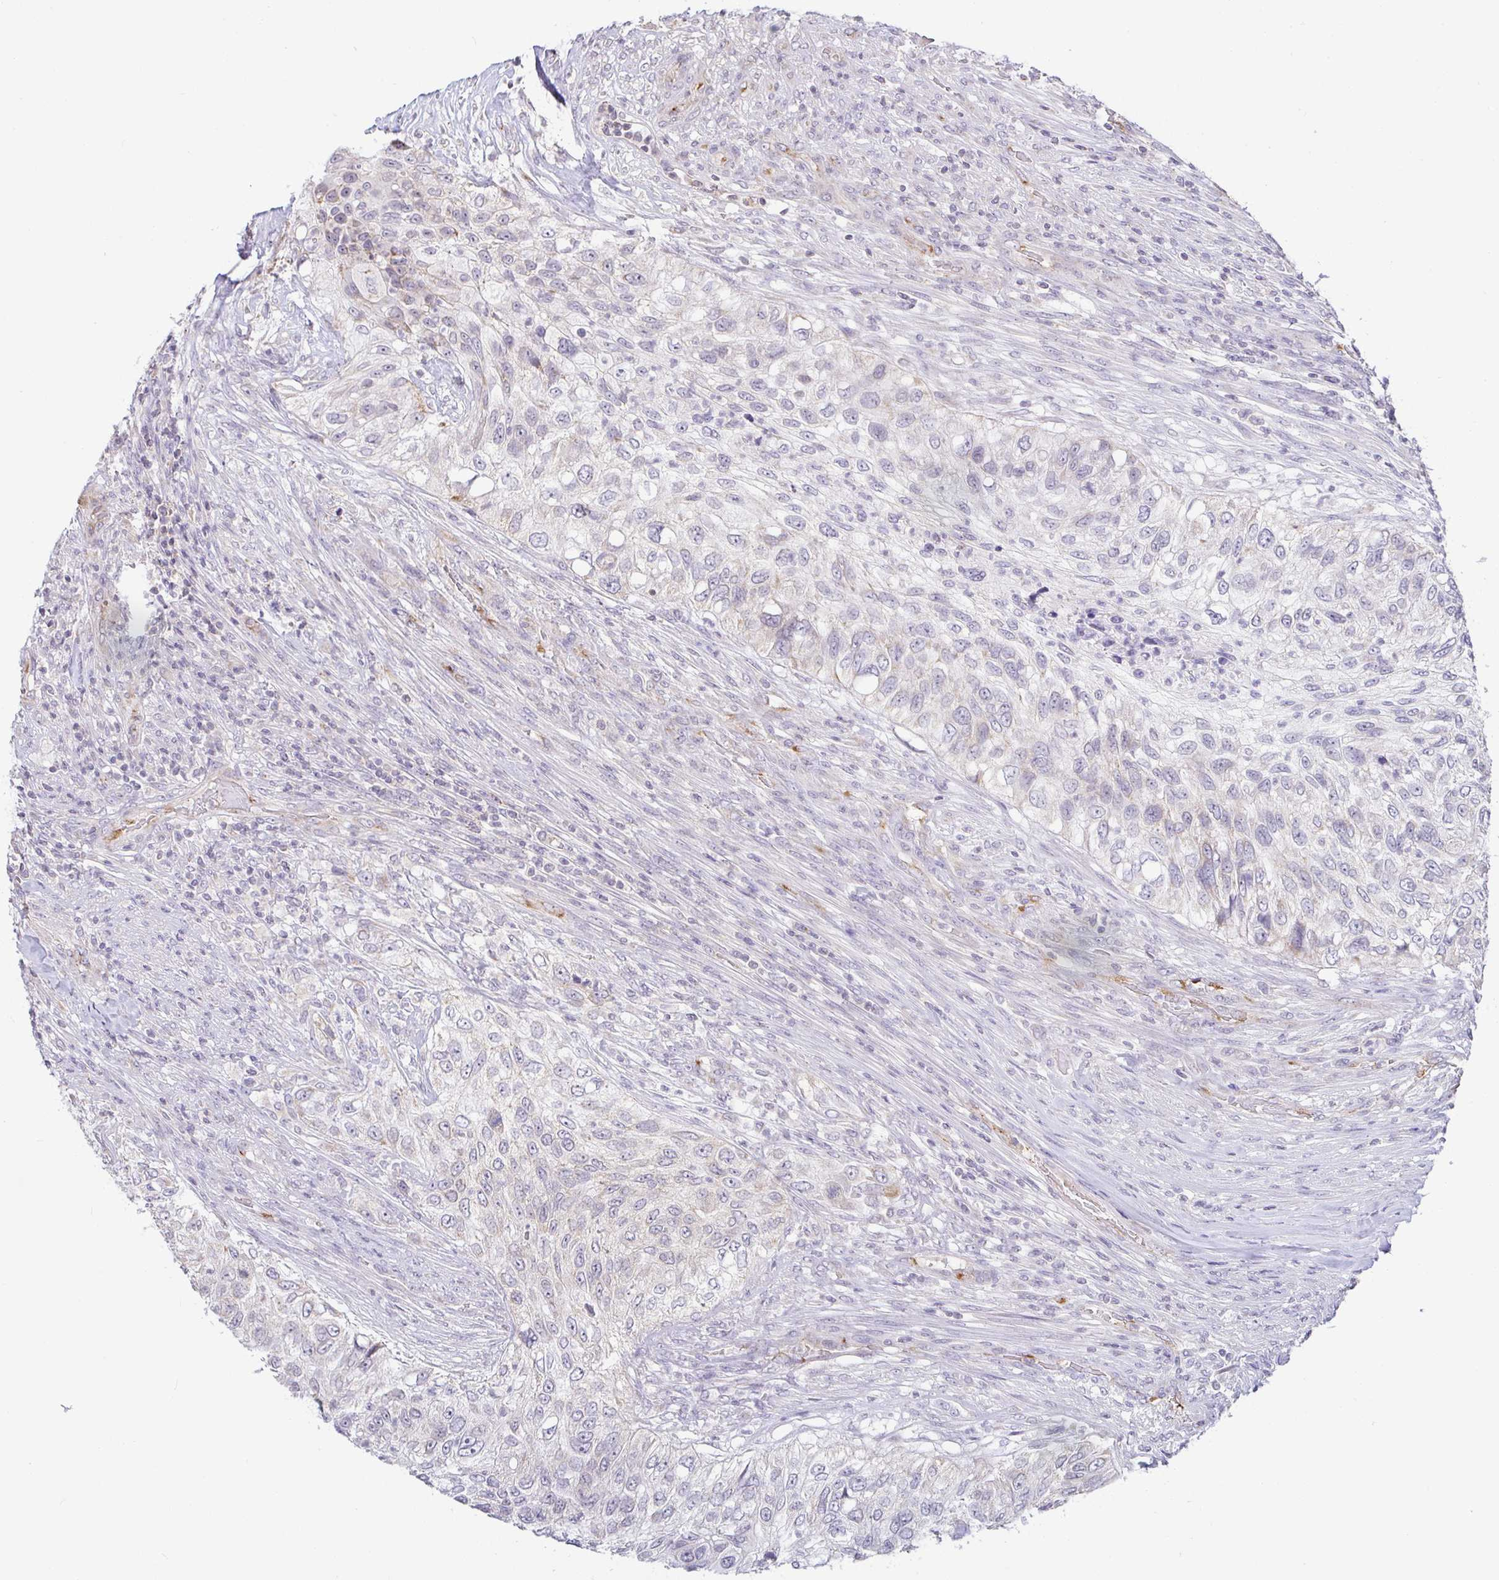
{"staining": {"intensity": "negative", "quantity": "none", "location": "none"}, "tissue": "urothelial cancer", "cell_type": "Tumor cells", "image_type": "cancer", "snomed": [{"axis": "morphology", "description": "Urothelial carcinoma, High grade"}, {"axis": "topography", "description": "Urinary bladder"}], "caption": "IHC image of neoplastic tissue: human high-grade urothelial carcinoma stained with DAB demonstrates no significant protein staining in tumor cells.", "gene": "PLCD4", "patient": {"sex": "female", "age": 60}}